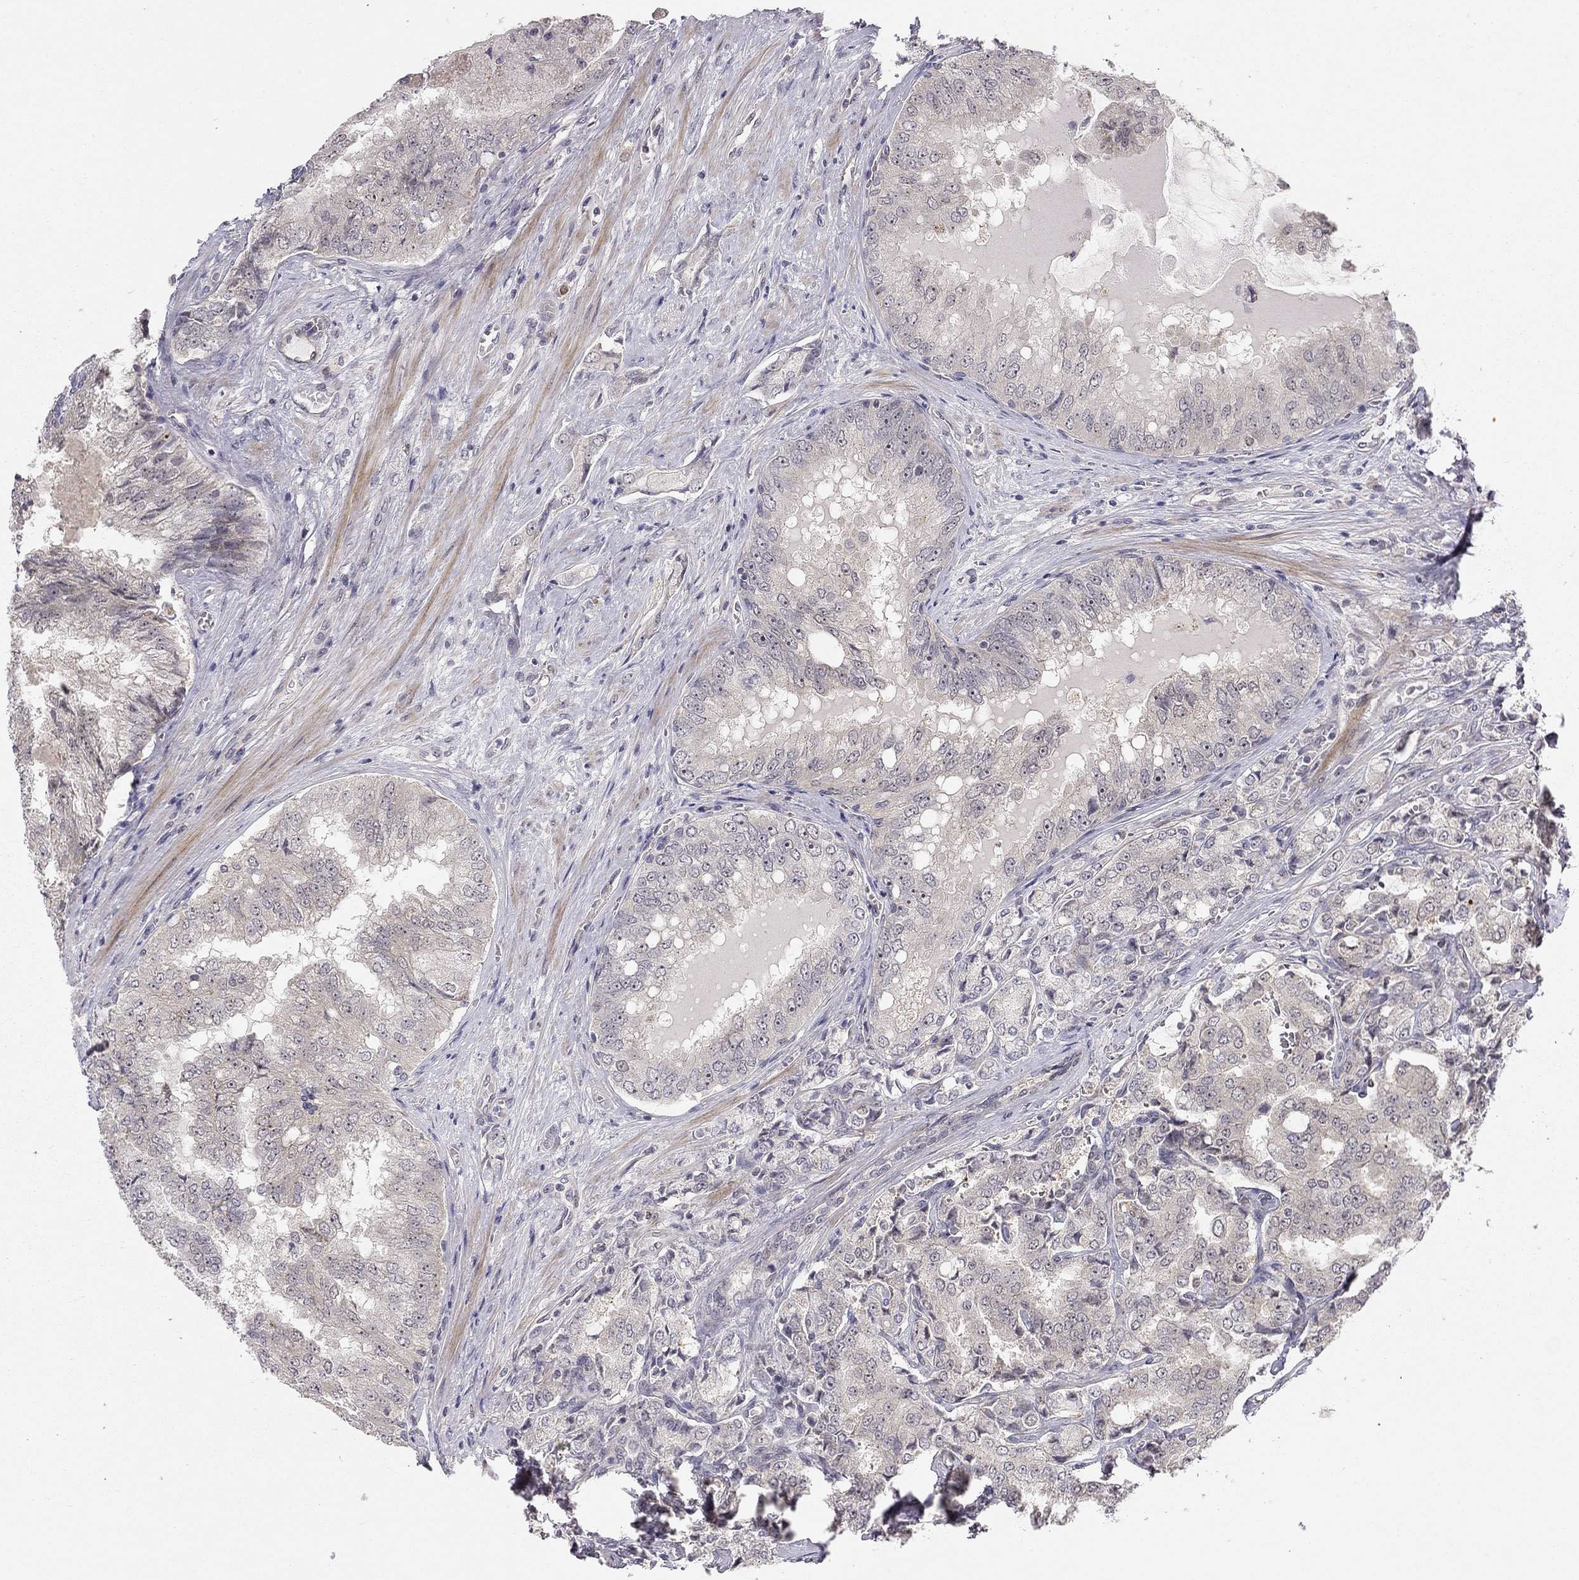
{"staining": {"intensity": "negative", "quantity": "none", "location": "none"}, "tissue": "prostate cancer", "cell_type": "Tumor cells", "image_type": "cancer", "snomed": [{"axis": "morphology", "description": "Adenocarcinoma, NOS"}, {"axis": "topography", "description": "Prostate"}], "caption": "This histopathology image is of prostate cancer (adenocarcinoma) stained with IHC to label a protein in brown with the nuclei are counter-stained blue. There is no positivity in tumor cells. Brightfield microscopy of immunohistochemistry stained with DAB (brown) and hematoxylin (blue), captured at high magnification.", "gene": "STXBP6", "patient": {"sex": "male", "age": 65}}